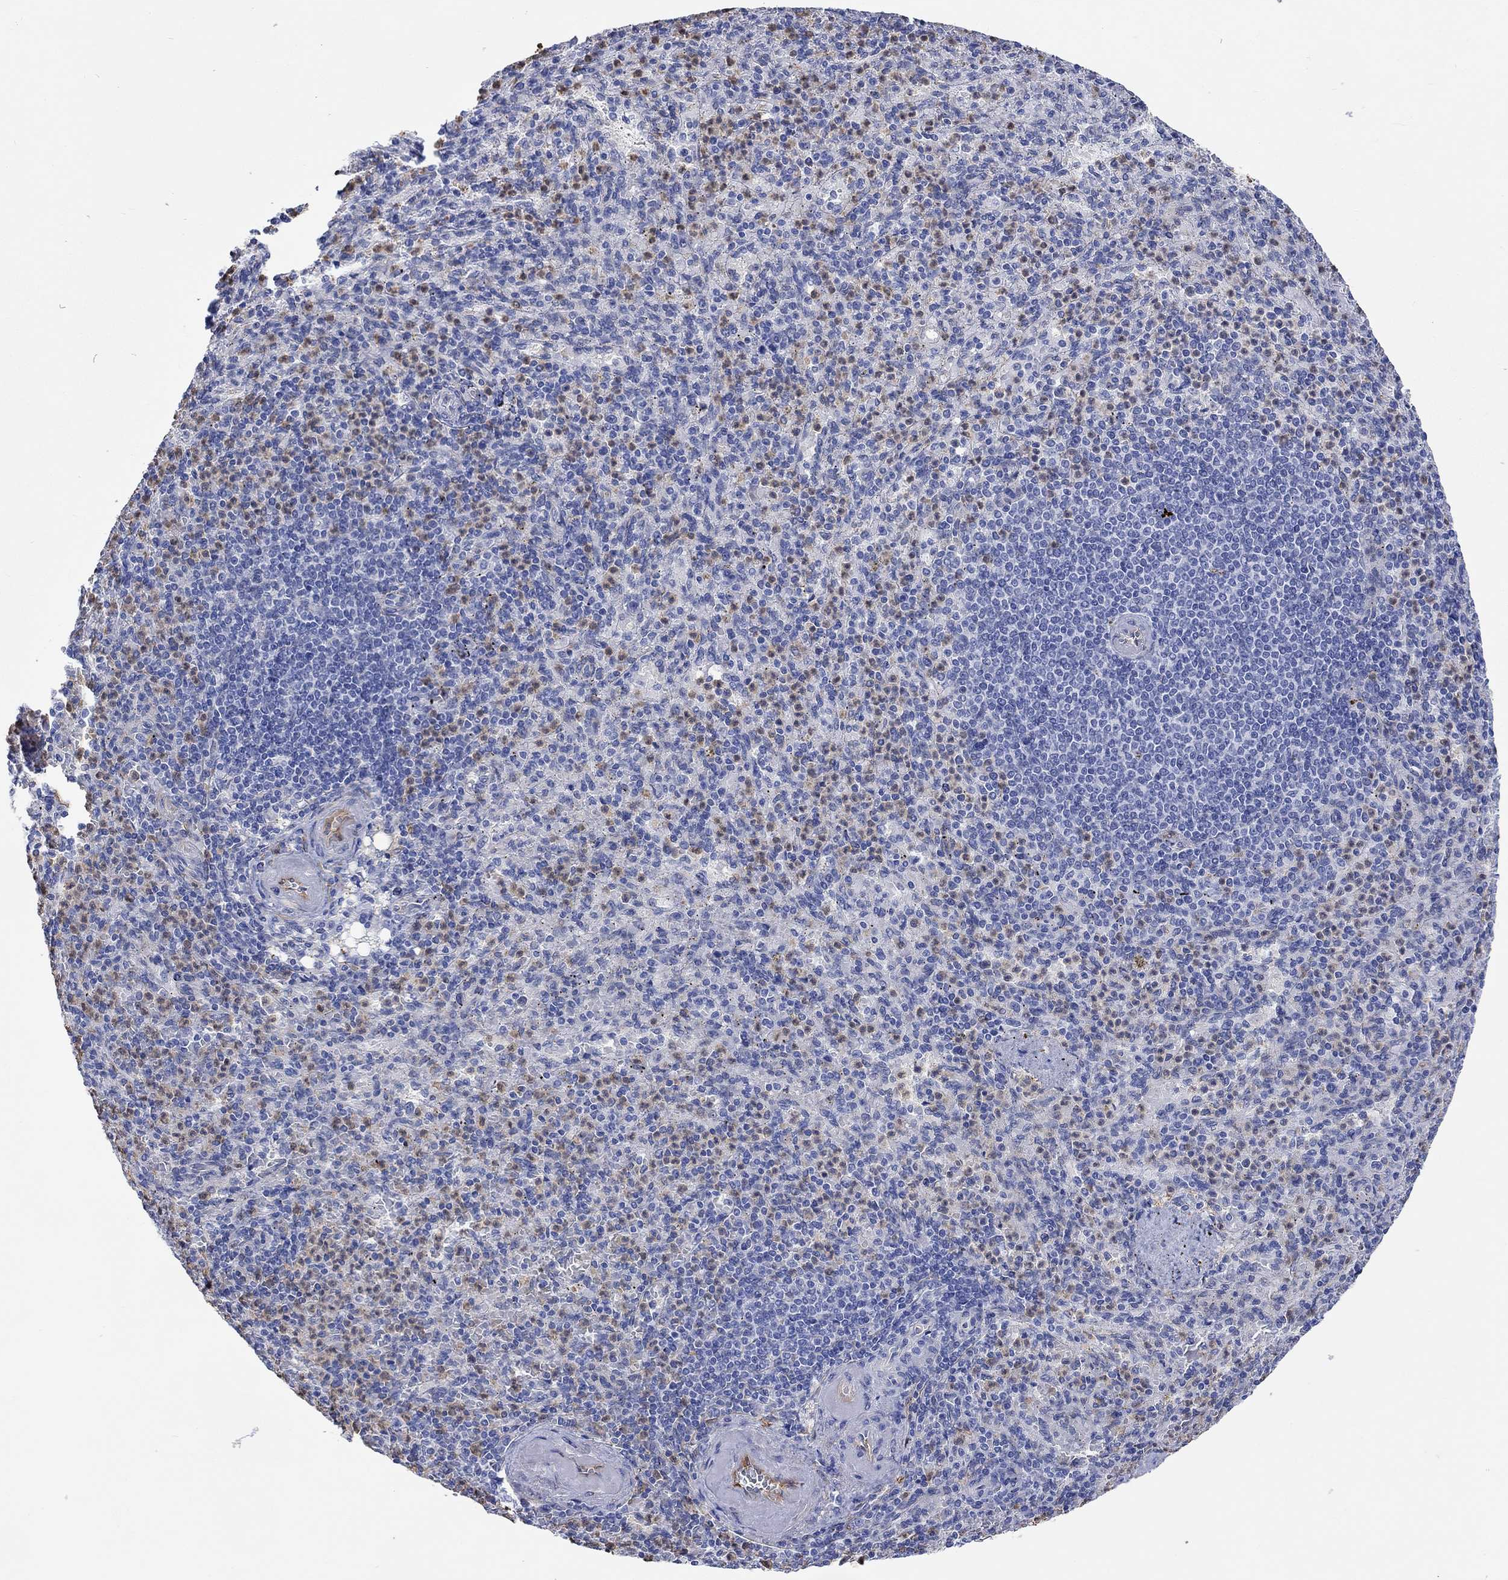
{"staining": {"intensity": "moderate", "quantity": "25%-75%", "location": "cytoplasmic/membranous"}, "tissue": "spleen", "cell_type": "Cells in red pulp", "image_type": "normal", "snomed": [{"axis": "morphology", "description": "Normal tissue, NOS"}, {"axis": "topography", "description": "Spleen"}], "caption": "The micrograph reveals staining of benign spleen, revealing moderate cytoplasmic/membranous protein positivity (brown color) within cells in red pulp.", "gene": "TGM2", "patient": {"sex": "female", "age": 74}}